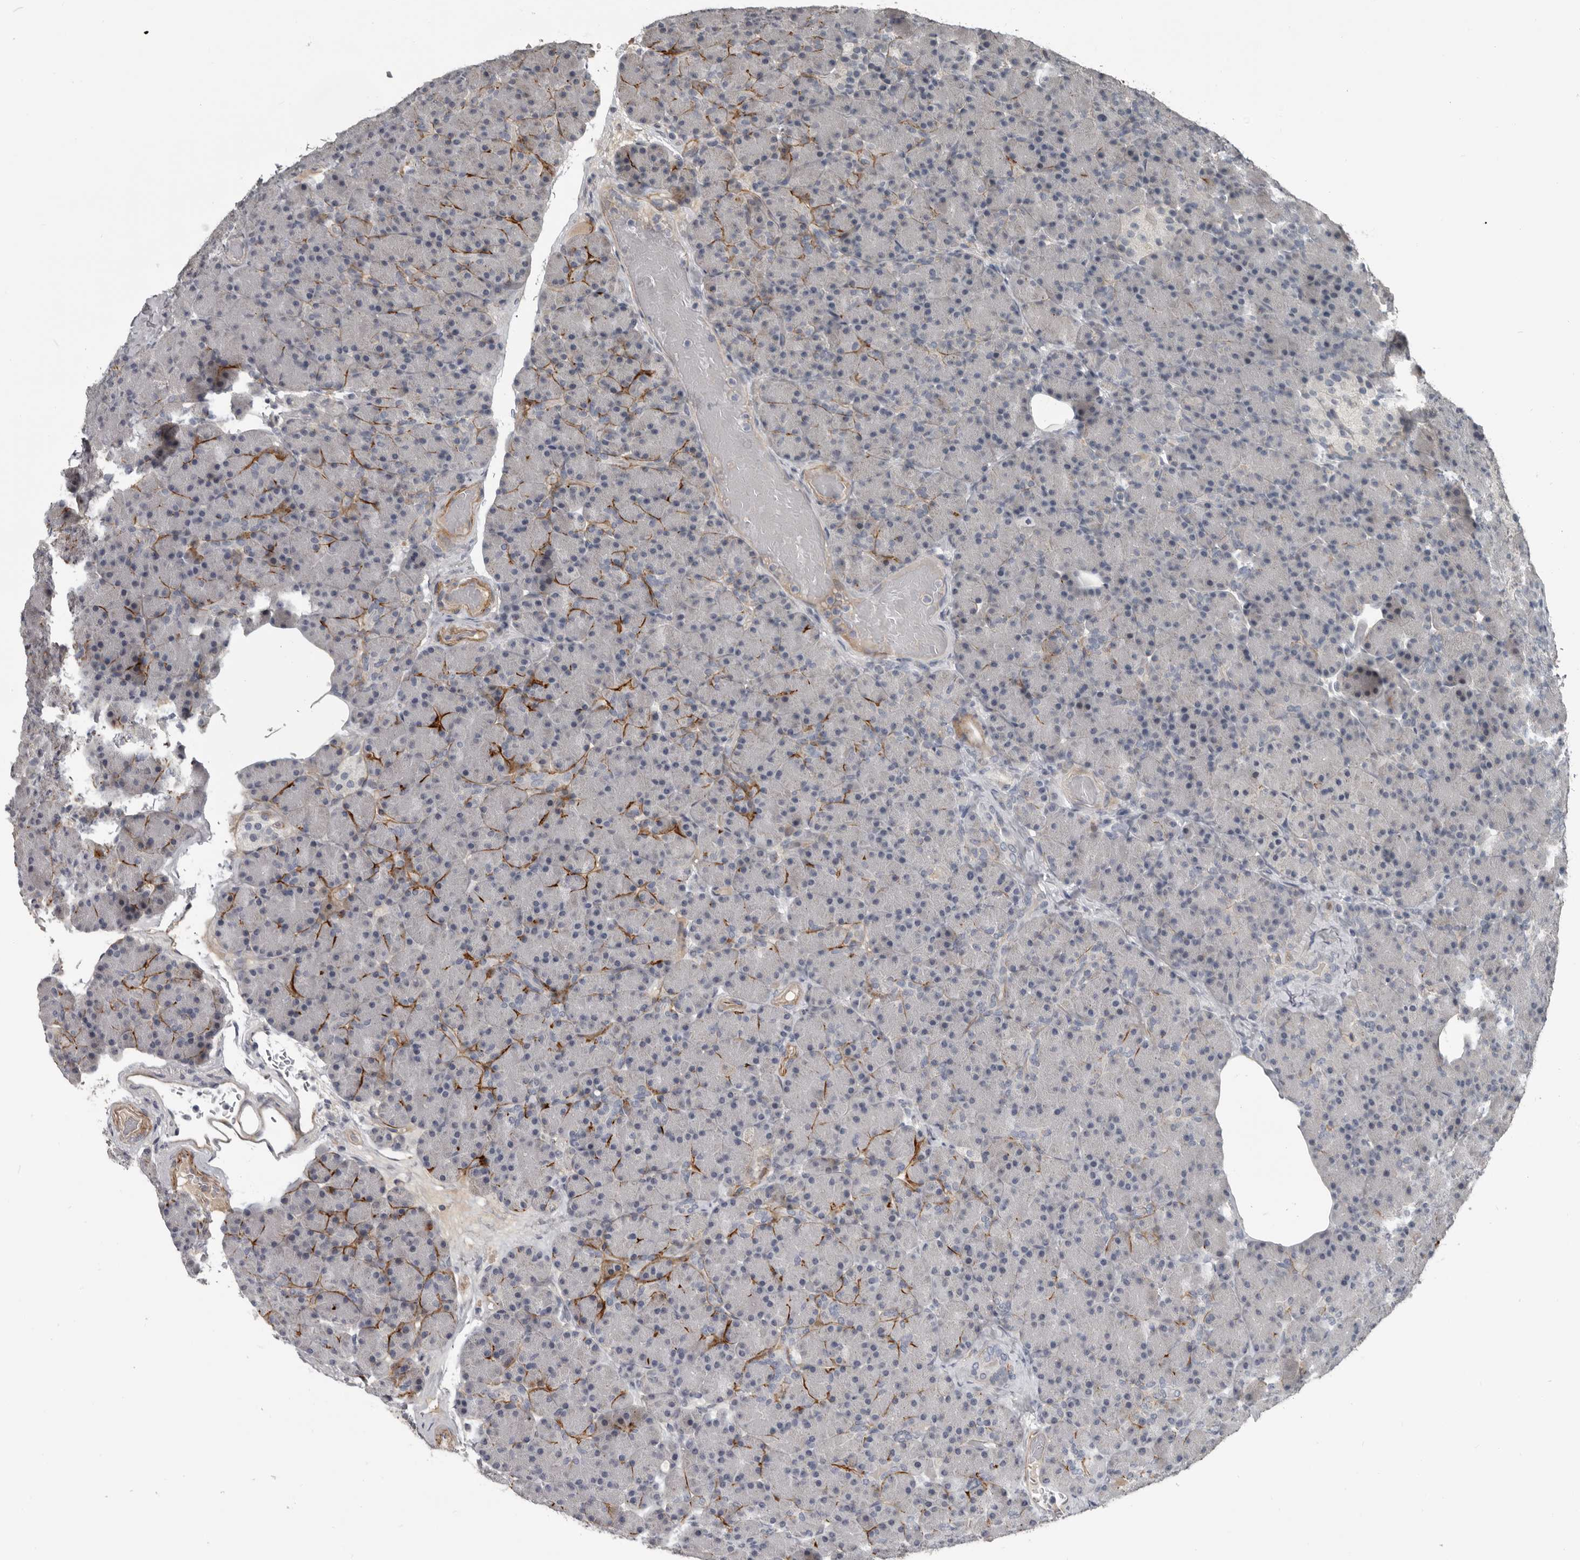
{"staining": {"intensity": "negative", "quantity": "none", "location": "none"}, "tissue": "pancreas", "cell_type": "Exocrine glandular cells", "image_type": "normal", "snomed": [{"axis": "morphology", "description": "Normal tissue, NOS"}, {"axis": "topography", "description": "Pancreas"}], "caption": "High magnification brightfield microscopy of benign pancreas stained with DAB (3,3'-diaminobenzidine) (brown) and counterstained with hematoxylin (blue): exocrine glandular cells show no significant expression. (DAB immunohistochemistry with hematoxylin counter stain).", "gene": "C1orf216", "patient": {"sex": "female", "age": 43}}